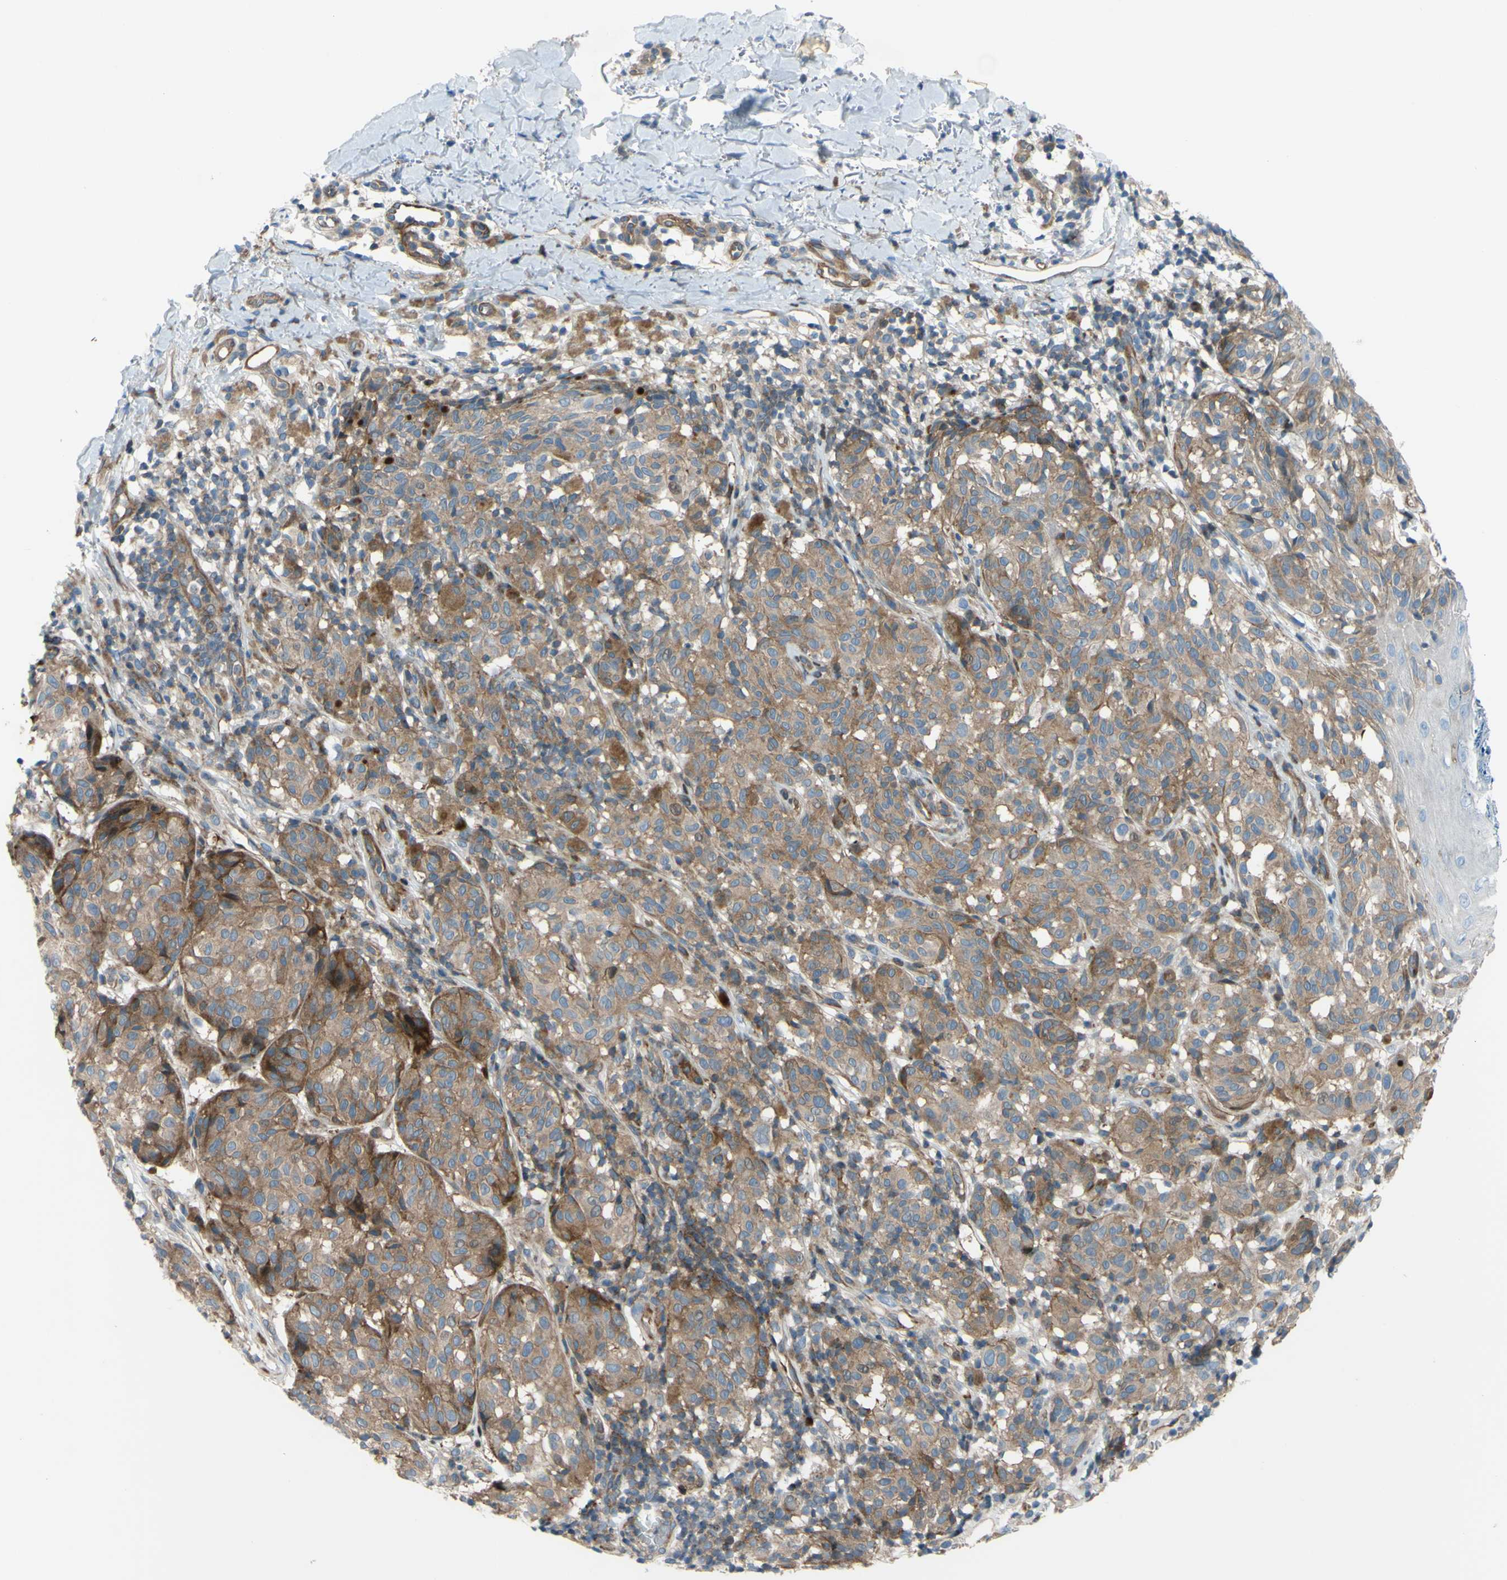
{"staining": {"intensity": "weak", "quantity": ">75%", "location": "cytoplasmic/membranous"}, "tissue": "melanoma", "cell_type": "Tumor cells", "image_type": "cancer", "snomed": [{"axis": "morphology", "description": "Malignant melanoma, NOS"}, {"axis": "topography", "description": "Skin"}], "caption": "The image demonstrates staining of melanoma, revealing weak cytoplasmic/membranous protein positivity (brown color) within tumor cells. (Brightfield microscopy of DAB IHC at high magnification).", "gene": "PAK2", "patient": {"sex": "female", "age": 46}}